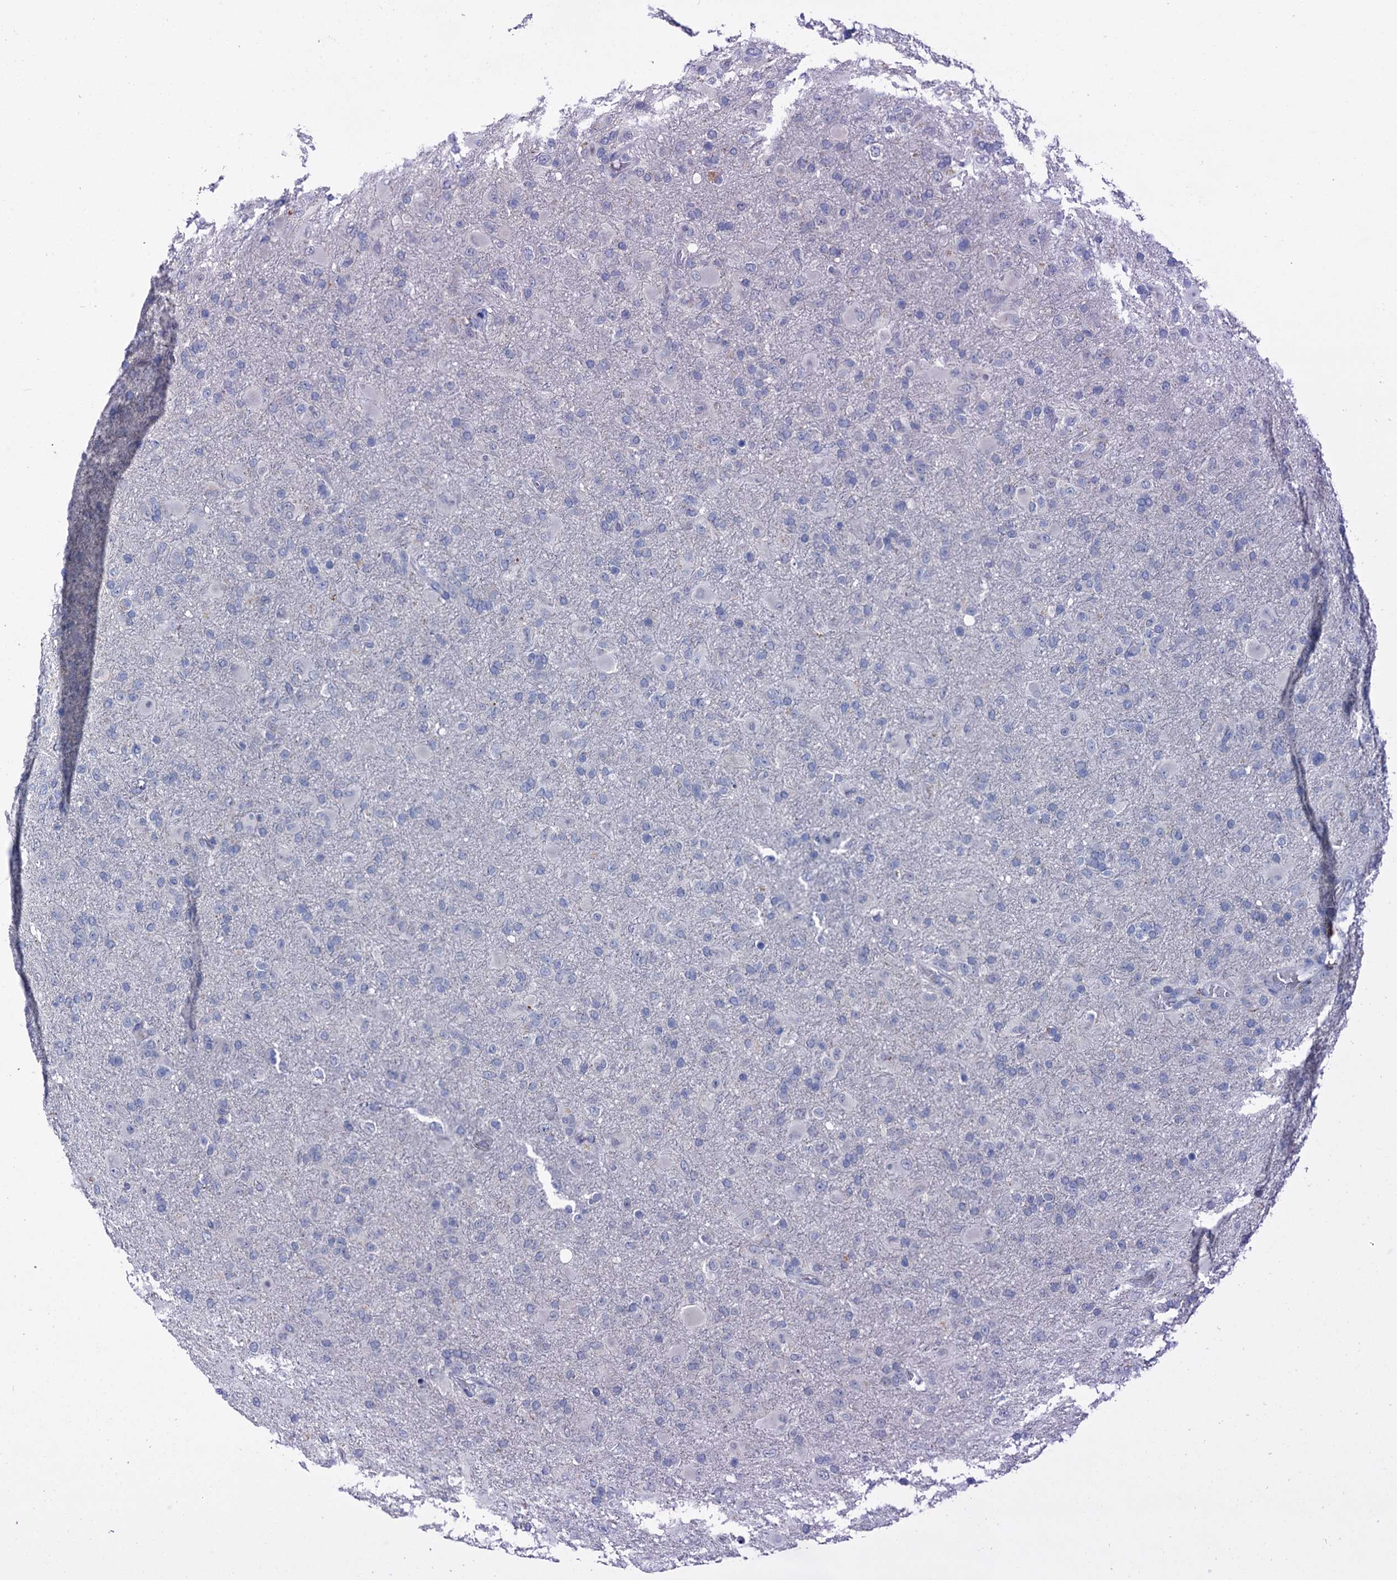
{"staining": {"intensity": "negative", "quantity": "none", "location": "none"}, "tissue": "glioma", "cell_type": "Tumor cells", "image_type": "cancer", "snomed": [{"axis": "morphology", "description": "Glioma, malignant, Low grade"}, {"axis": "topography", "description": "Brain"}], "caption": "Human low-grade glioma (malignant) stained for a protein using immunohistochemistry exhibits no positivity in tumor cells.", "gene": "ANKRD42", "patient": {"sex": "male", "age": 65}}